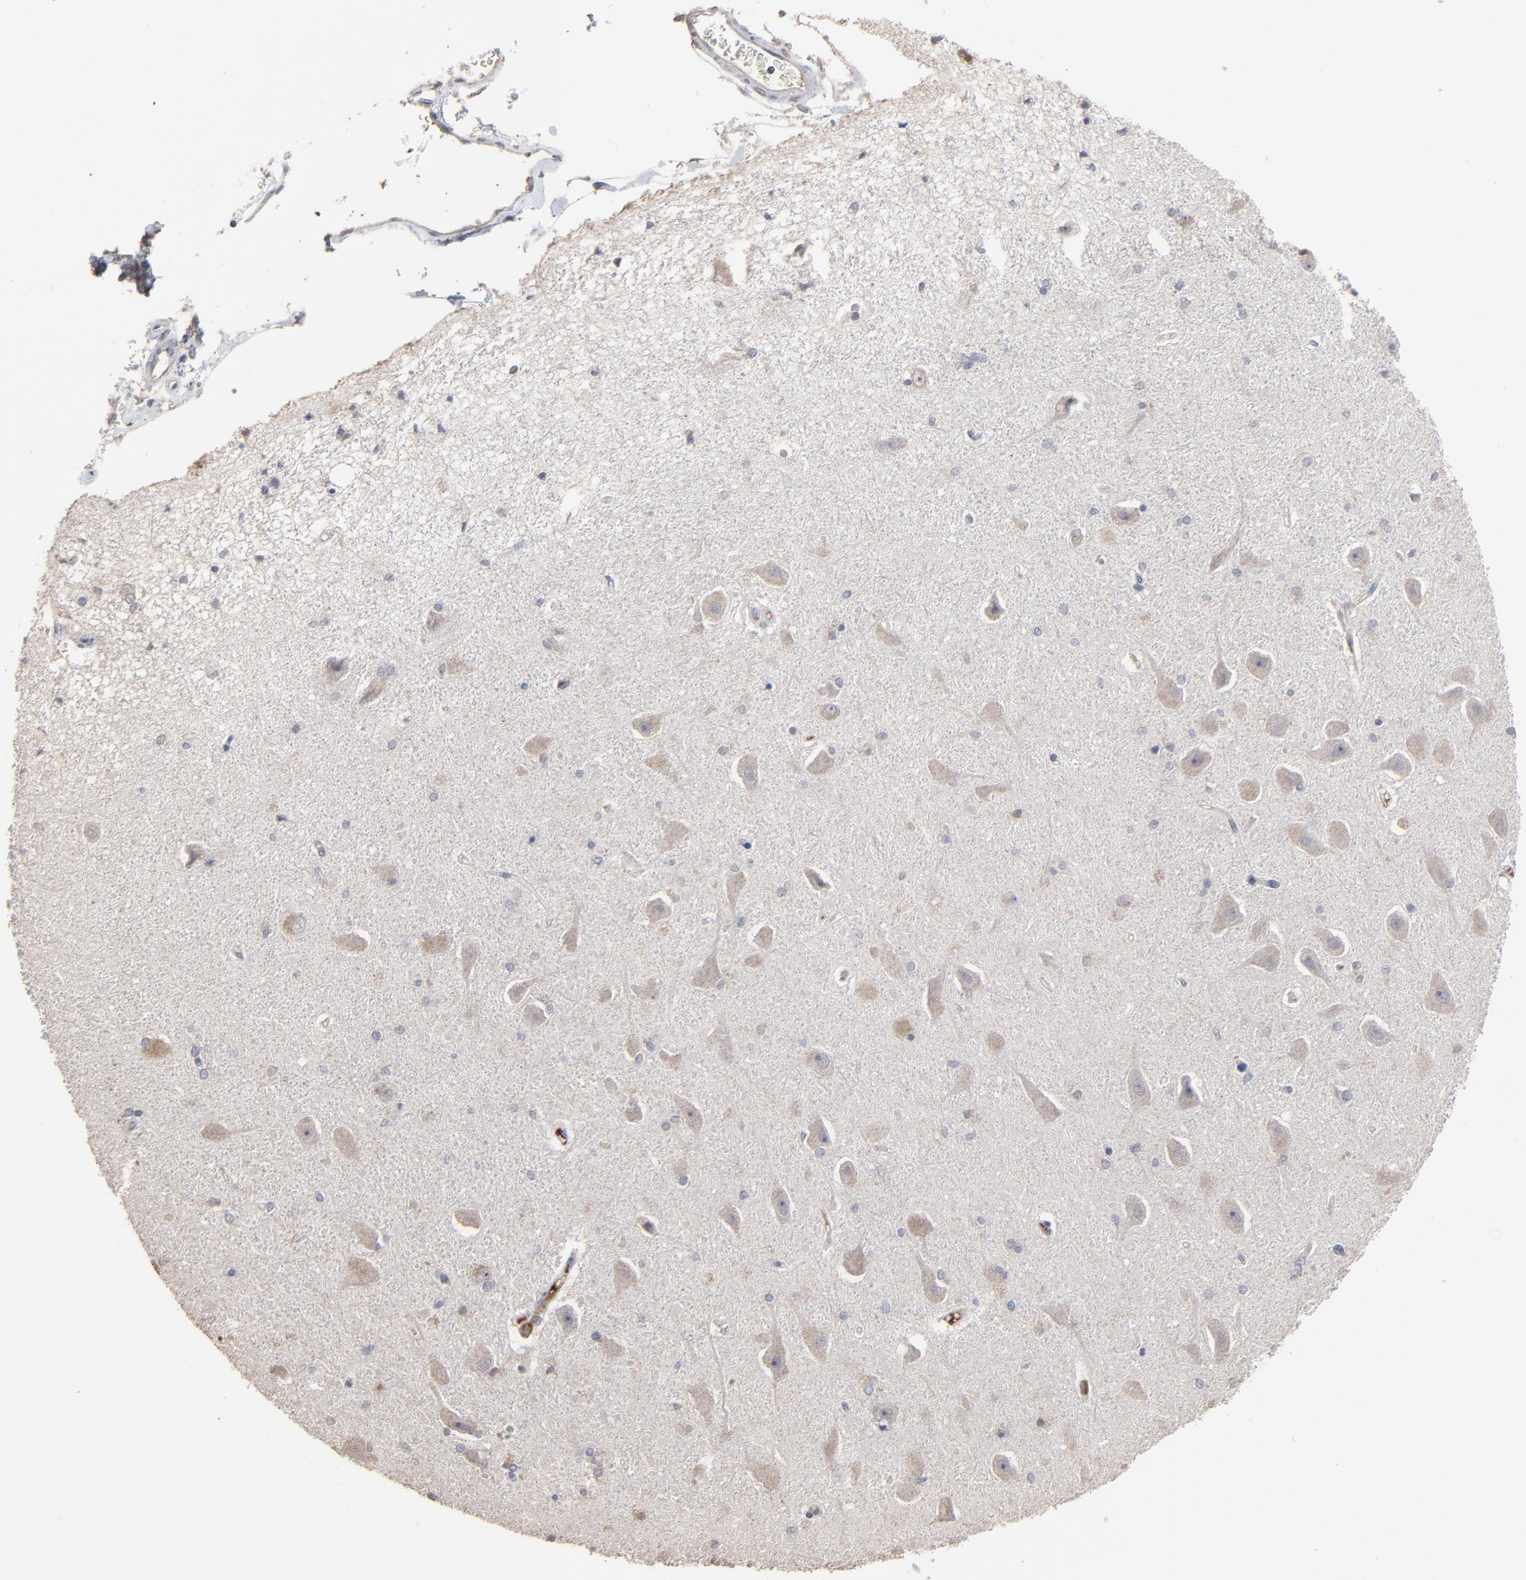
{"staining": {"intensity": "negative", "quantity": "none", "location": "none"}, "tissue": "hippocampus", "cell_type": "Glial cells", "image_type": "normal", "snomed": [{"axis": "morphology", "description": "Normal tissue, NOS"}, {"axis": "topography", "description": "Hippocampus"}], "caption": "Immunohistochemistry (IHC) image of normal human hippocampus stained for a protein (brown), which reveals no positivity in glial cells.", "gene": "VPREB3", "patient": {"sex": "female", "age": 54}}